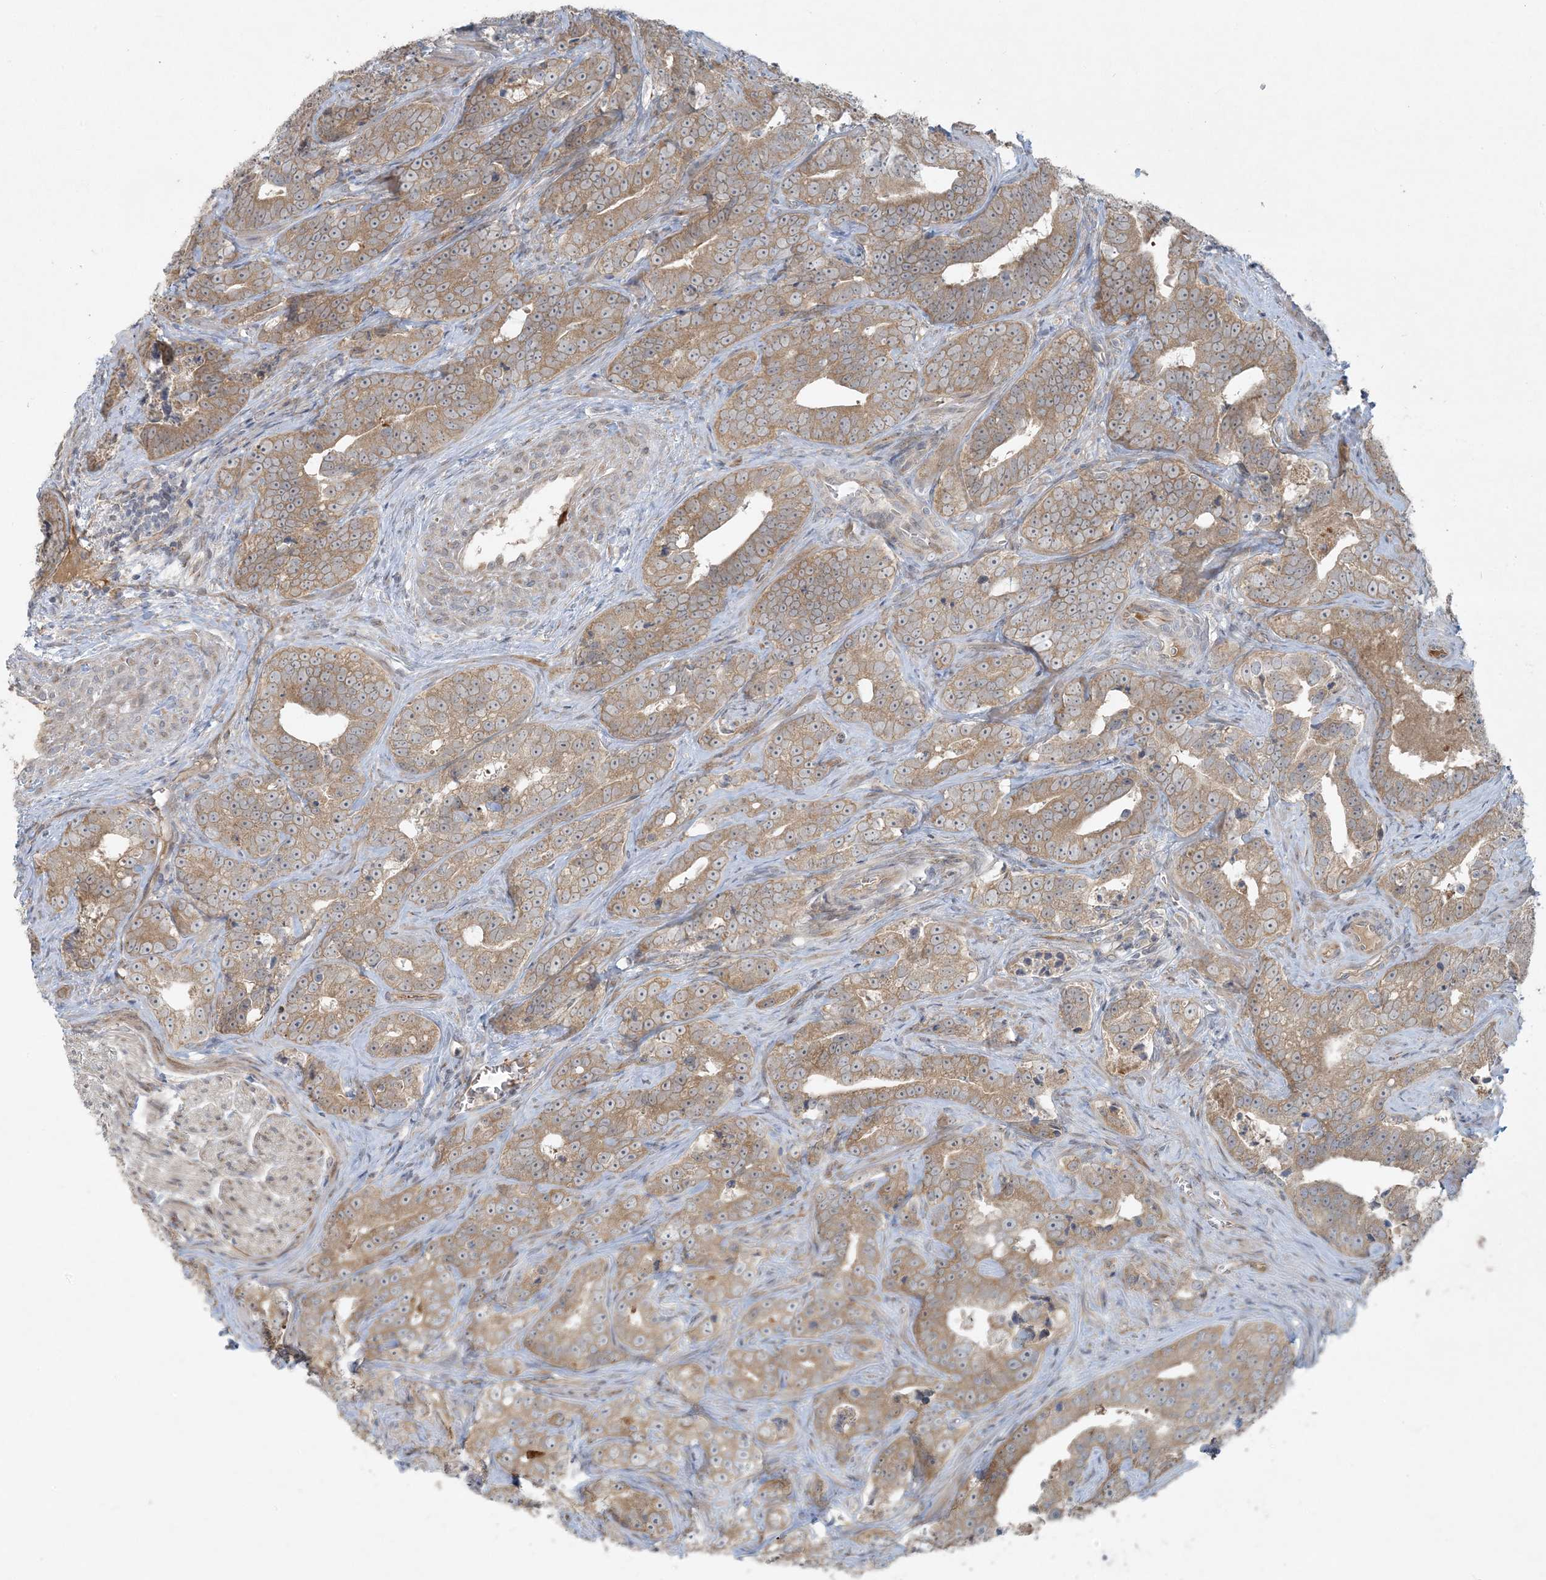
{"staining": {"intensity": "moderate", "quantity": ">75%", "location": "cytoplasmic/membranous"}, "tissue": "prostate cancer", "cell_type": "Tumor cells", "image_type": "cancer", "snomed": [{"axis": "morphology", "description": "Adenocarcinoma, High grade"}, {"axis": "topography", "description": "Prostate"}], "caption": "Human prostate cancer stained with a protein marker displays moderate staining in tumor cells.", "gene": "ZNF263", "patient": {"sex": "male", "age": 62}}